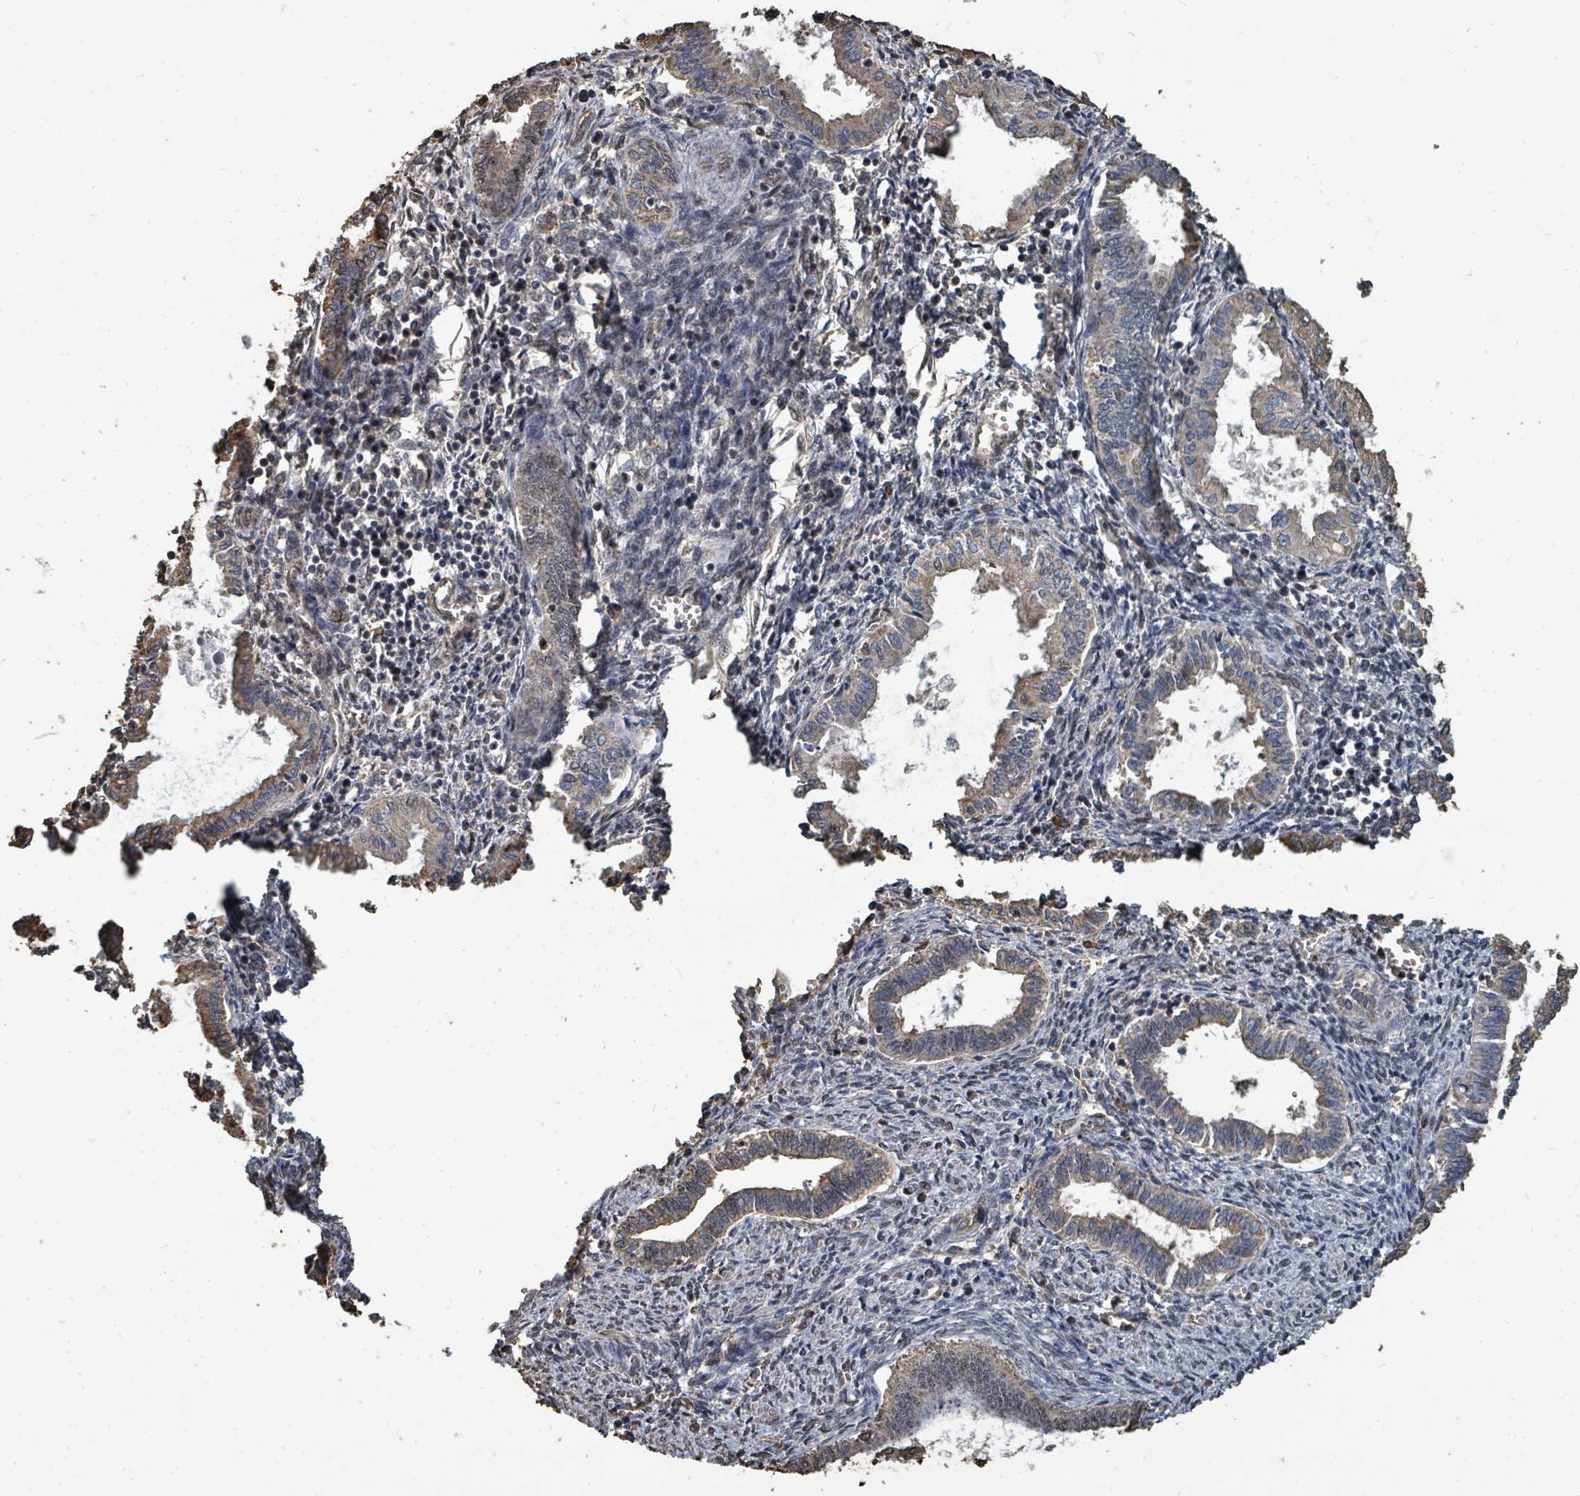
{"staining": {"intensity": "moderate", "quantity": "25%-75%", "location": "nuclear"}, "tissue": "endometrium", "cell_type": "Cells in endometrial stroma", "image_type": "normal", "snomed": [{"axis": "morphology", "description": "Normal tissue, NOS"}, {"axis": "topography", "description": "Endometrium"}], "caption": "Endometrium stained with a brown dye shows moderate nuclear positive expression in approximately 25%-75% of cells in endometrial stroma.", "gene": "C6orf52", "patient": {"sex": "female", "age": 37}}